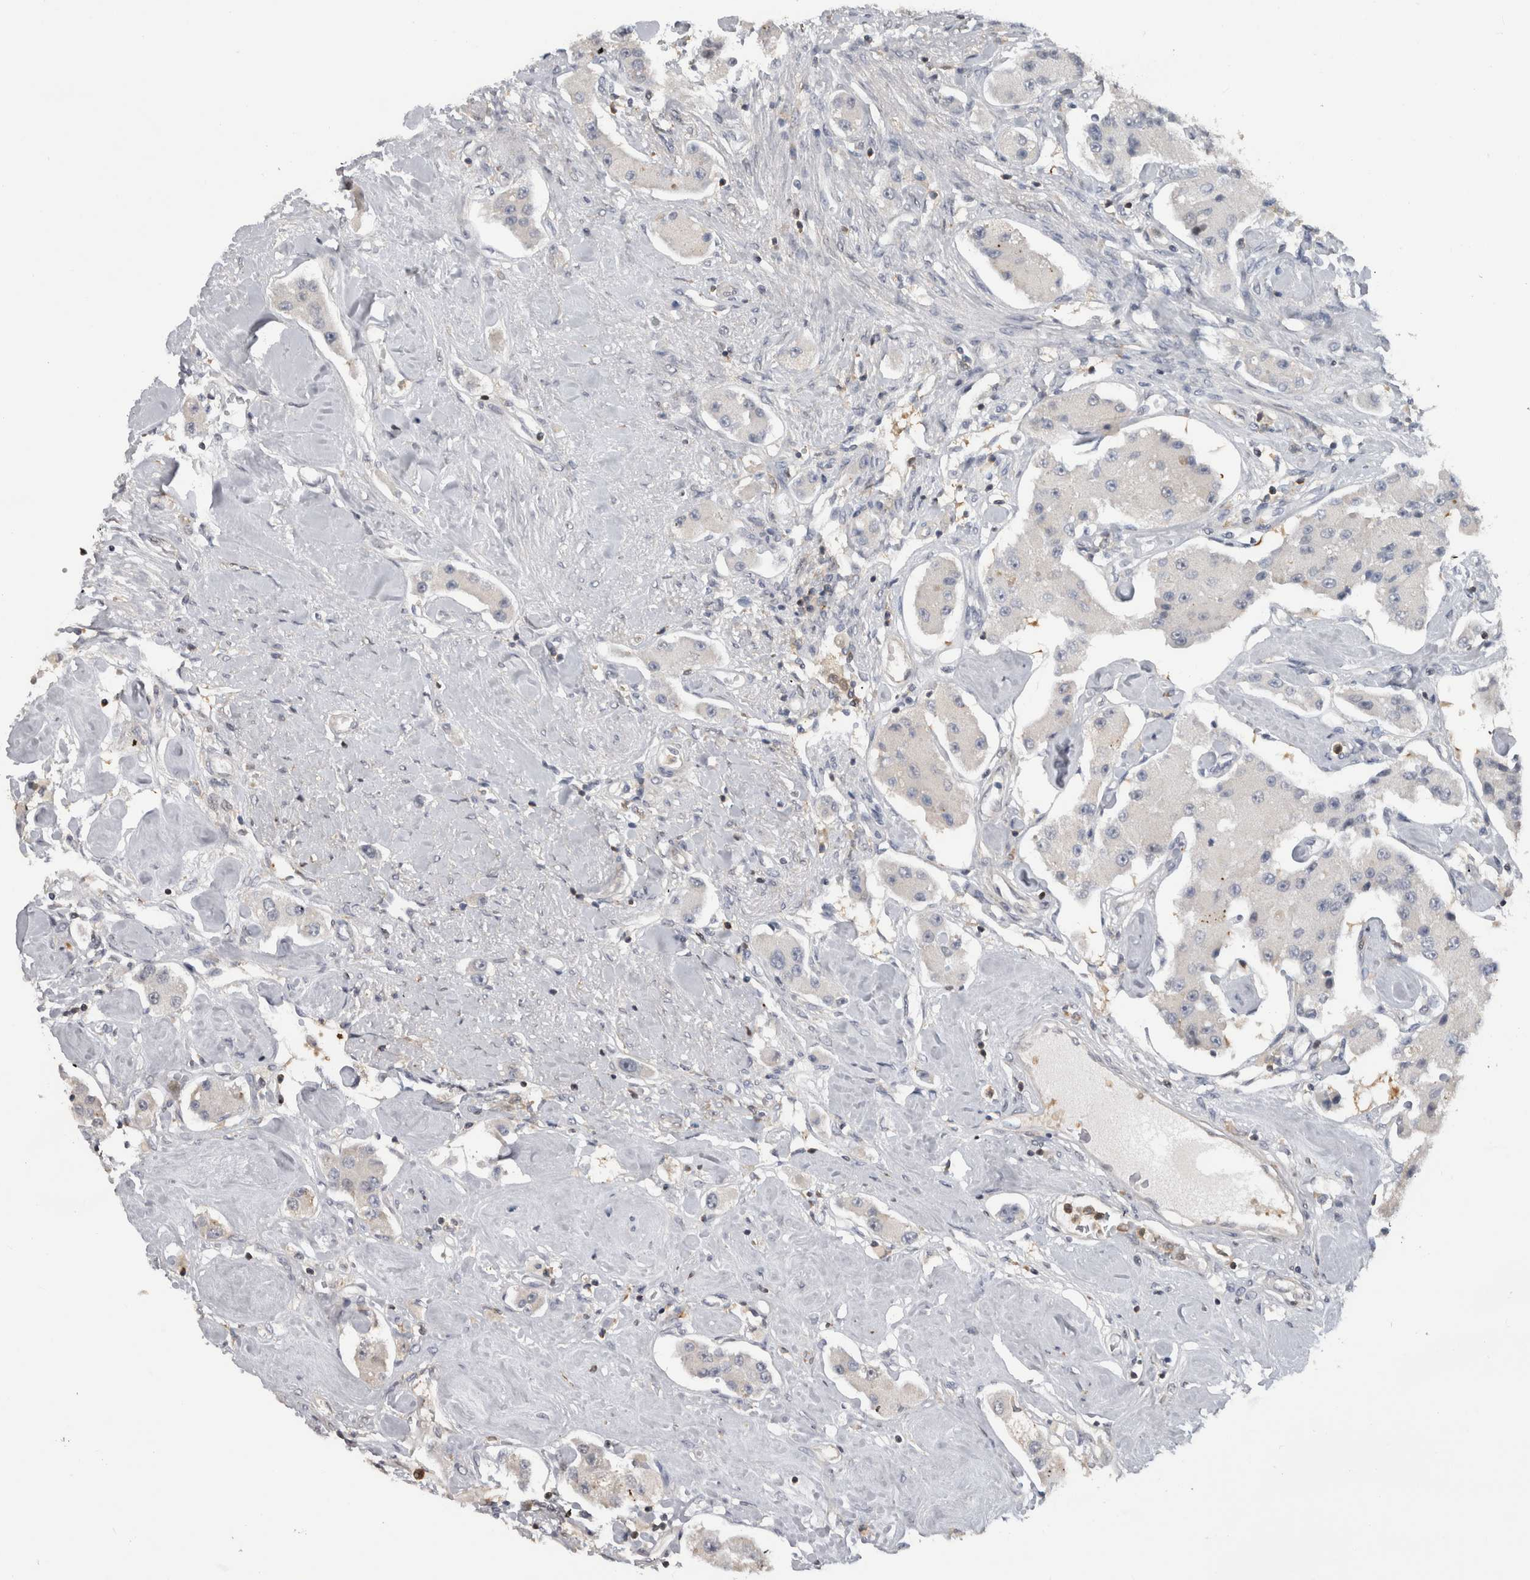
{"staining": {"intensity": "negative", "quantity": "none", "location": "none"}, "tissue": "carcinoid", "cell_type": "Tumor cells", "image_type": "cancer", "snomed": [{"axis": "morphology", "description": "Carcinoid, malignant, NOS"}, {"axis": "topography", "description": "Pancreas"}], "caption": "Carcinoid stained for a protein using immunohistochemistry (IHC) shows no expression tumor cells.", "gene": "USH1G", "patient": {"sex": "male", "age": 41}}